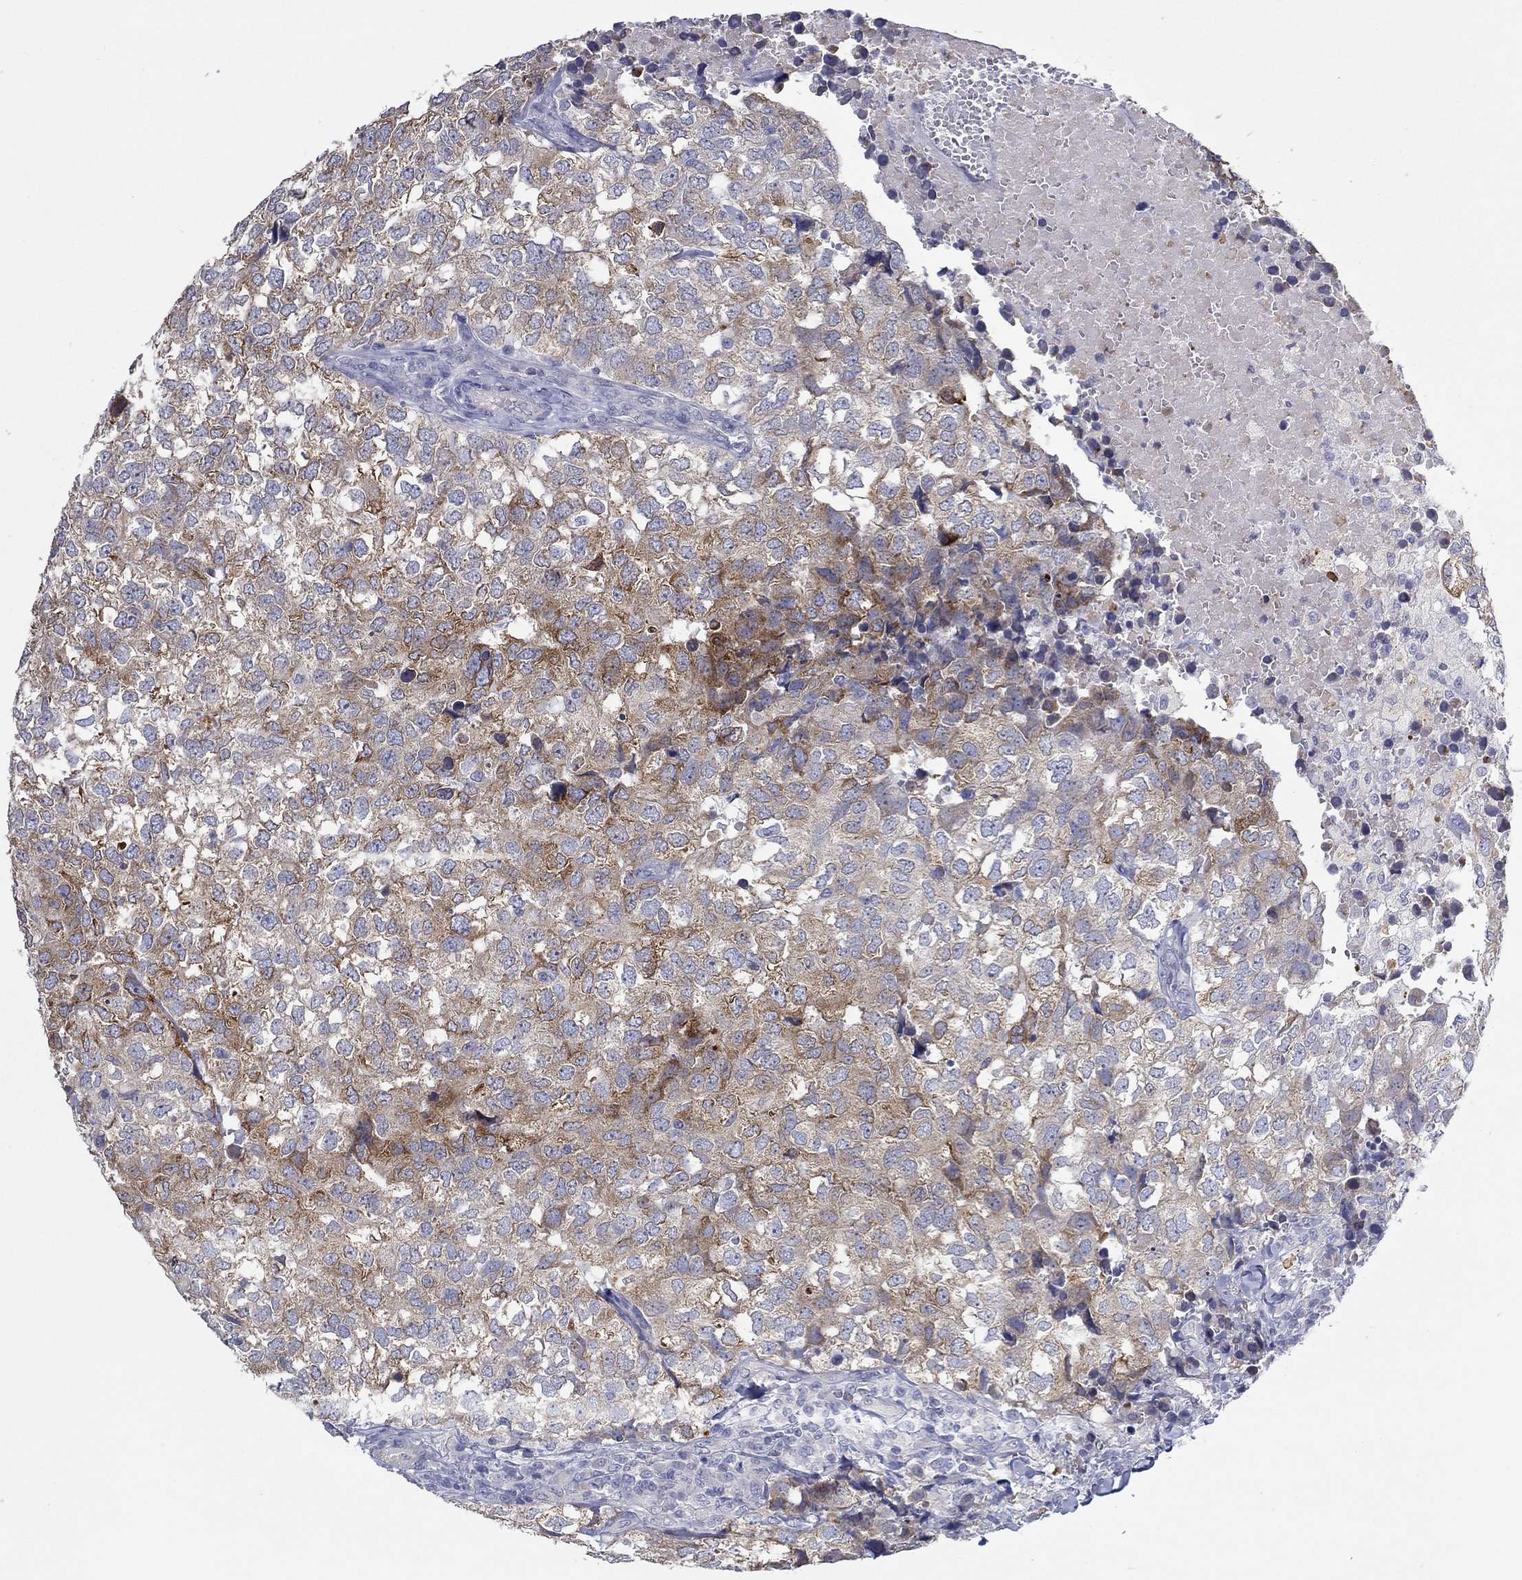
{"staining": {"intensity": "strong", "quantity": "<25%", "location": "cytoplasmic/membranous"}, "tissue": "breast cancer", "cell_type": "Tumor cells", "image_type": "cancer", "snomed": [{"axis": "morphology", "description": "Duct carcinoma"}, {"axis": "topography", "description": "Breast"}], "caption": "Immunohistochemistry (IHC) of infiltrating ductal carcinoma (breast) reveals medium levels of strong cytoplasmic/membranous expression in approximately <25% of tumor cells.", "gene": "ERMP1", "patient": {"sex": "female", "age": 30}}